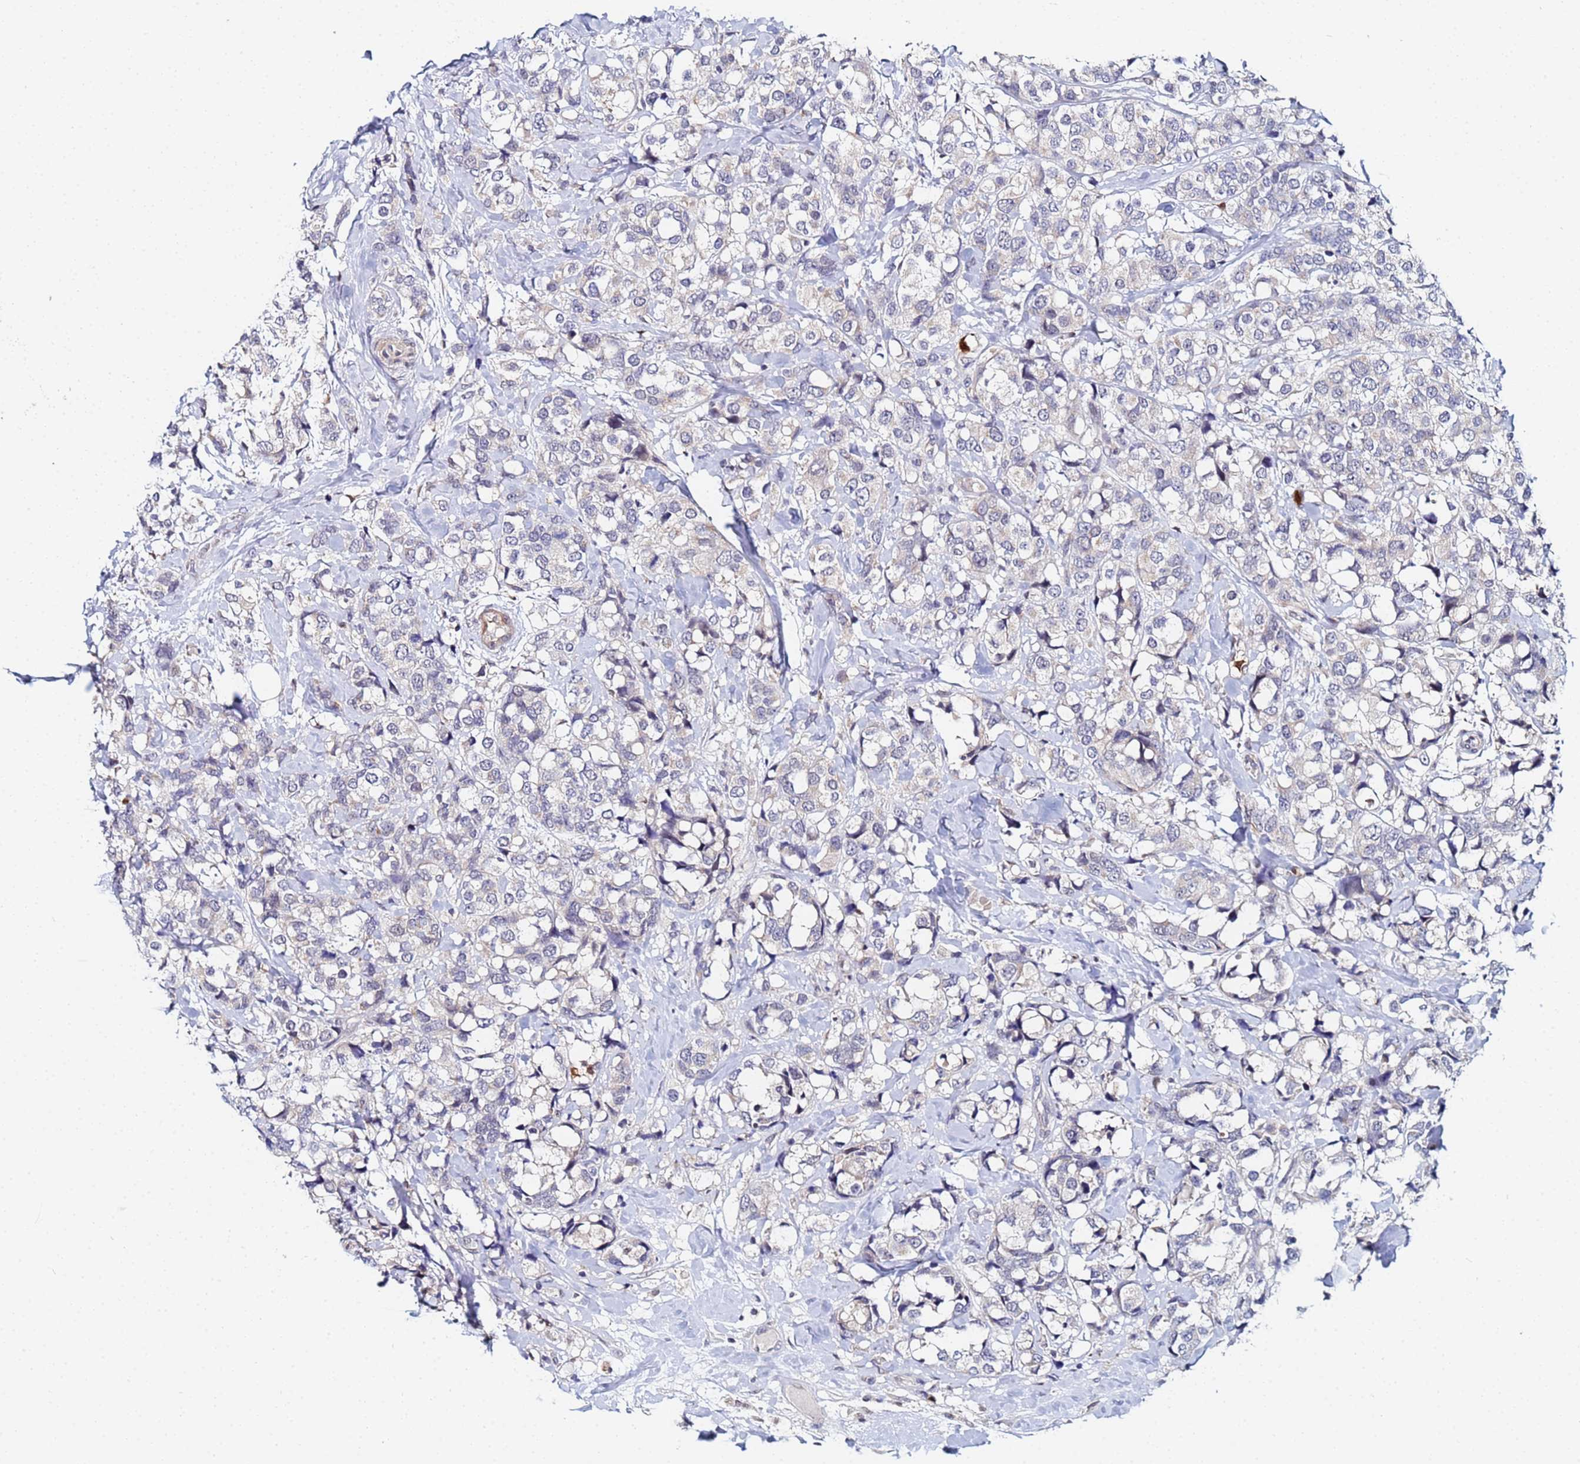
{"staining": {"intensity": "weak", "quantity": "<25%", "location": "cytoplasmic/membranous"}, "tissue": "breast cancer", "cell_type": "Tumor cells", "image_type": "cancer", "snomed": [{"axis": "morphology", "description": "Lobular carcinoma"}, {"axis": "topography", "description": "Breast"}], "caption": "This is a micrograph of immunohistochemistry (IHC) staining of breast lobular carcinoma, which shows no staining in tumor cells.", "gene": "MTCL1", "patient": {"sex": "female", "age": 59}}